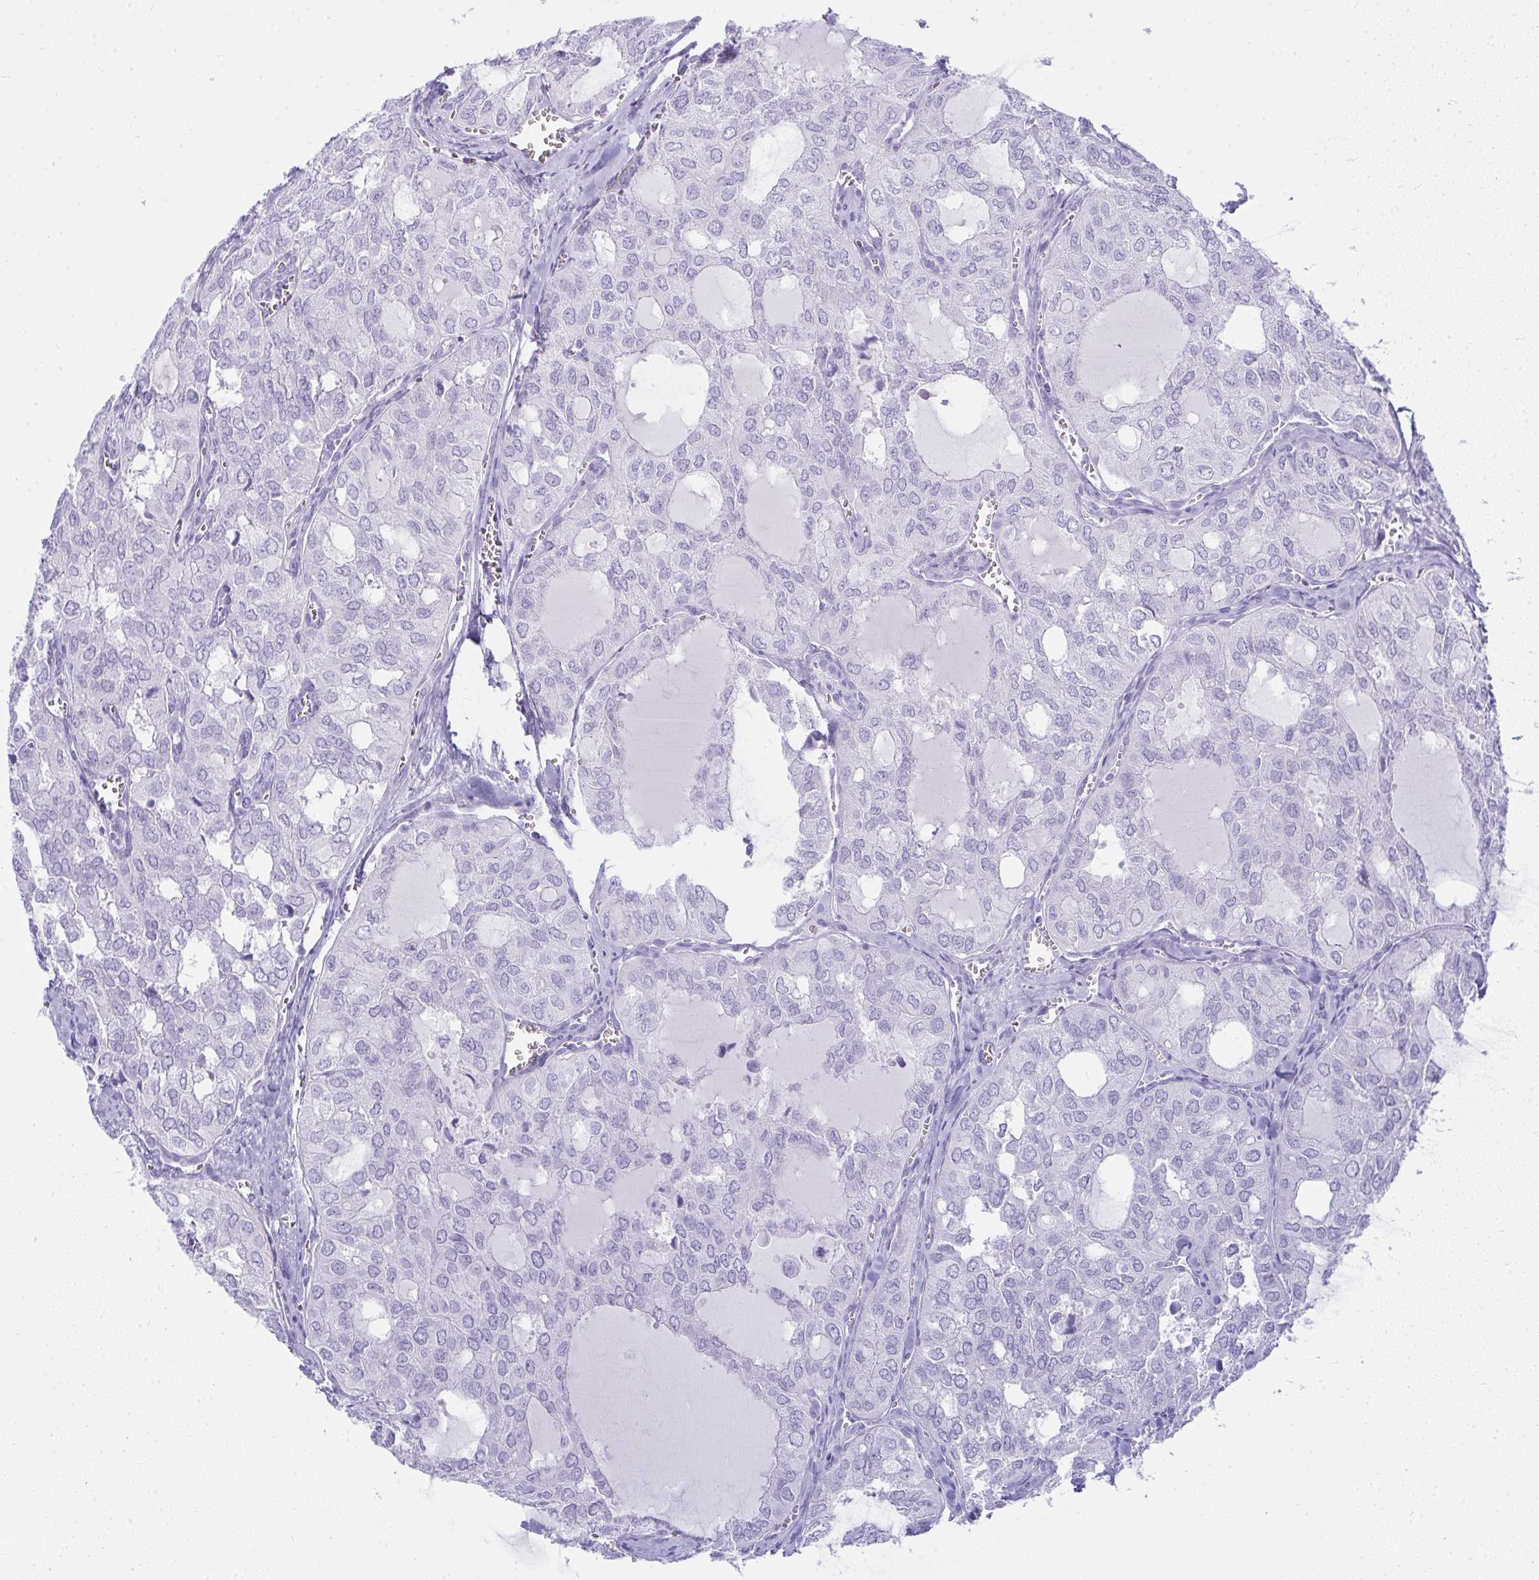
{"staining": {"intensity": "negative", "quantity": "none", "location": "none"}, "tissue": "thyroid cancer", "cell_type": "Tumor cells", "image_type": "cancer", "snomed": [{"axis": "morphology", "description": "Follicular adenoma carcinoma, NOS"}, {"axis": "topography", "description": "Thyroid gland"}], "caption": "A high-resolution histopathology image shows immunohistochemistry (IHC) staining of follicular adenoma carcinoma (thyroid), which exhibits no significant expression in tumor cells. (DAB (3,3'-diaminobenzidine) immunohistochemistry (IHC) with hematoxylin counter stain).", "gene": "CDADC1", "patient": {"sex": "male", "age": 75}}